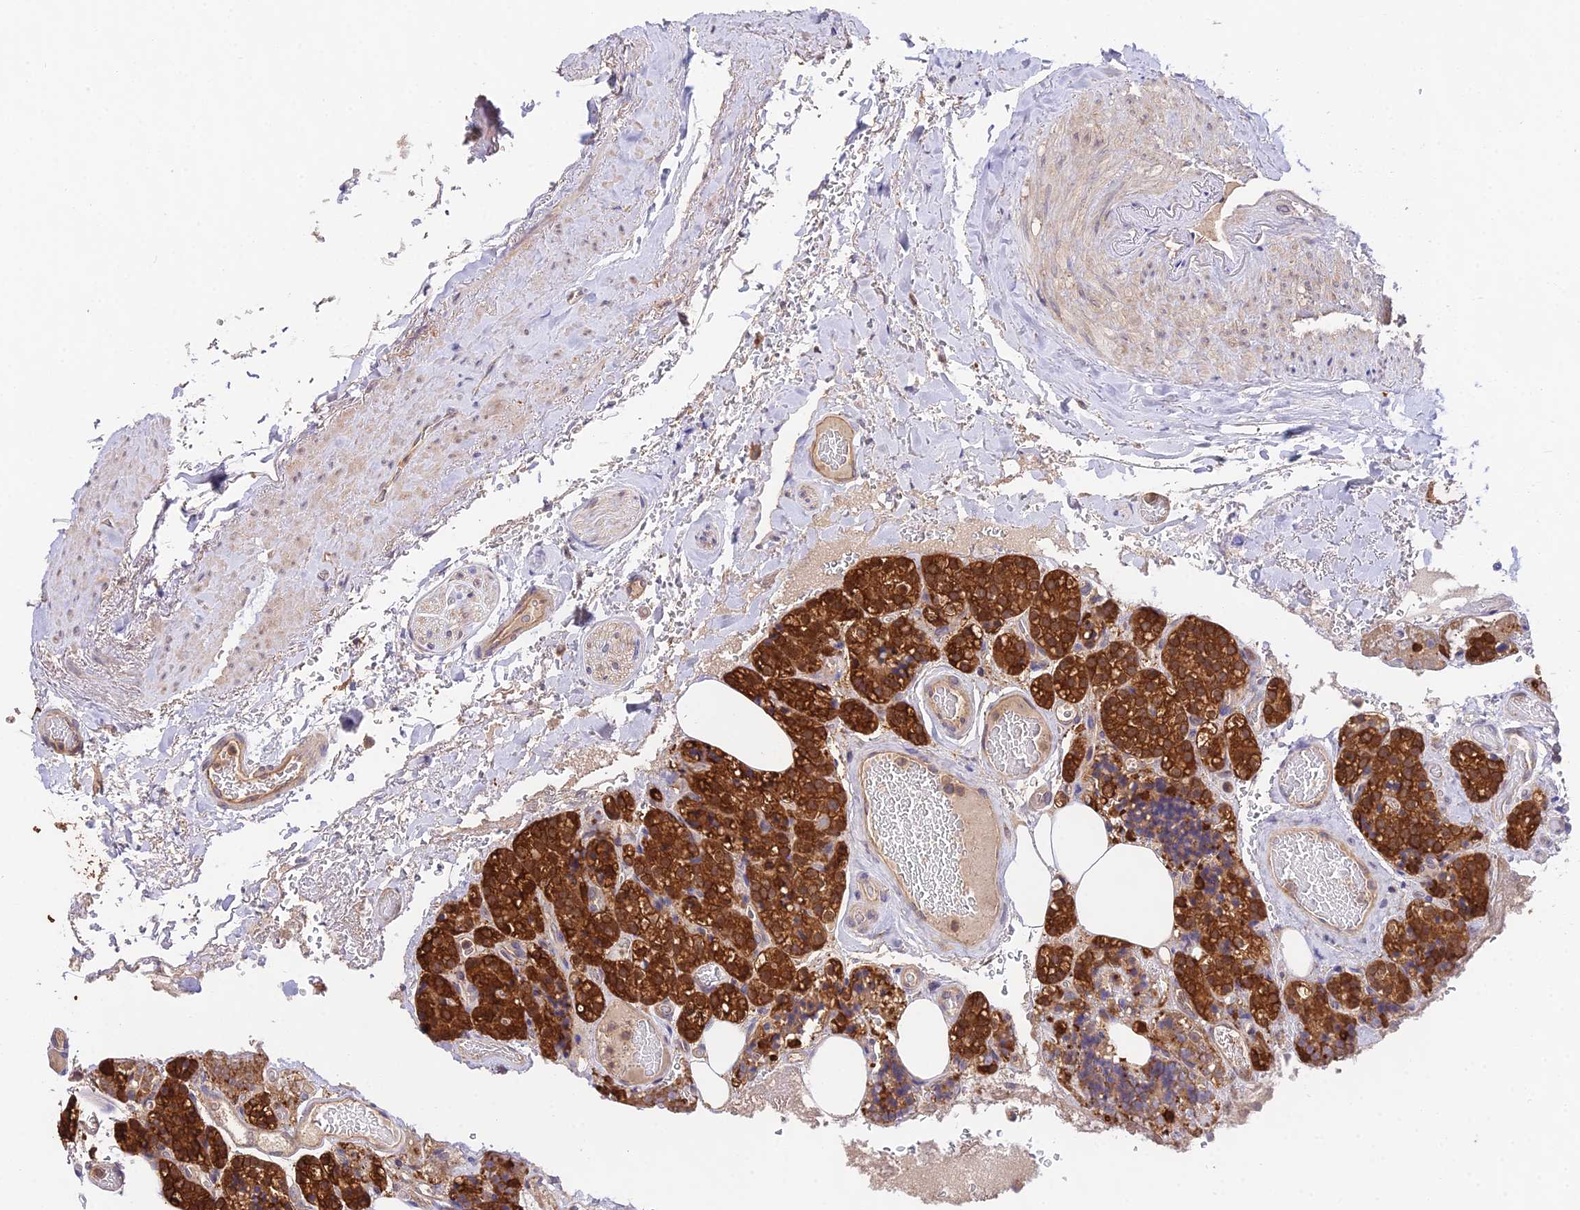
{"staining": {"intensity": "strong", "quantity": ">75%", "location": "cytoplasmic/membranous"}, "tissue": "parathyroid gland", "cell_type": "Glandular cells", "image_type": "normal", "snomed": [{"axis": "morphology", "description": "Normal tissue, NOS"}, {"axis": "topography", "description": "Parathyroid gland"}], "caption": "Immunohistochemical staining of benign parathyroid gland exhibits >75% levels of strong cytoplasmic/membranous protein staining in approximately >75% of glandular cells.", "gene": "FBP1", "patient": {"sex": "male", "age": 87}}